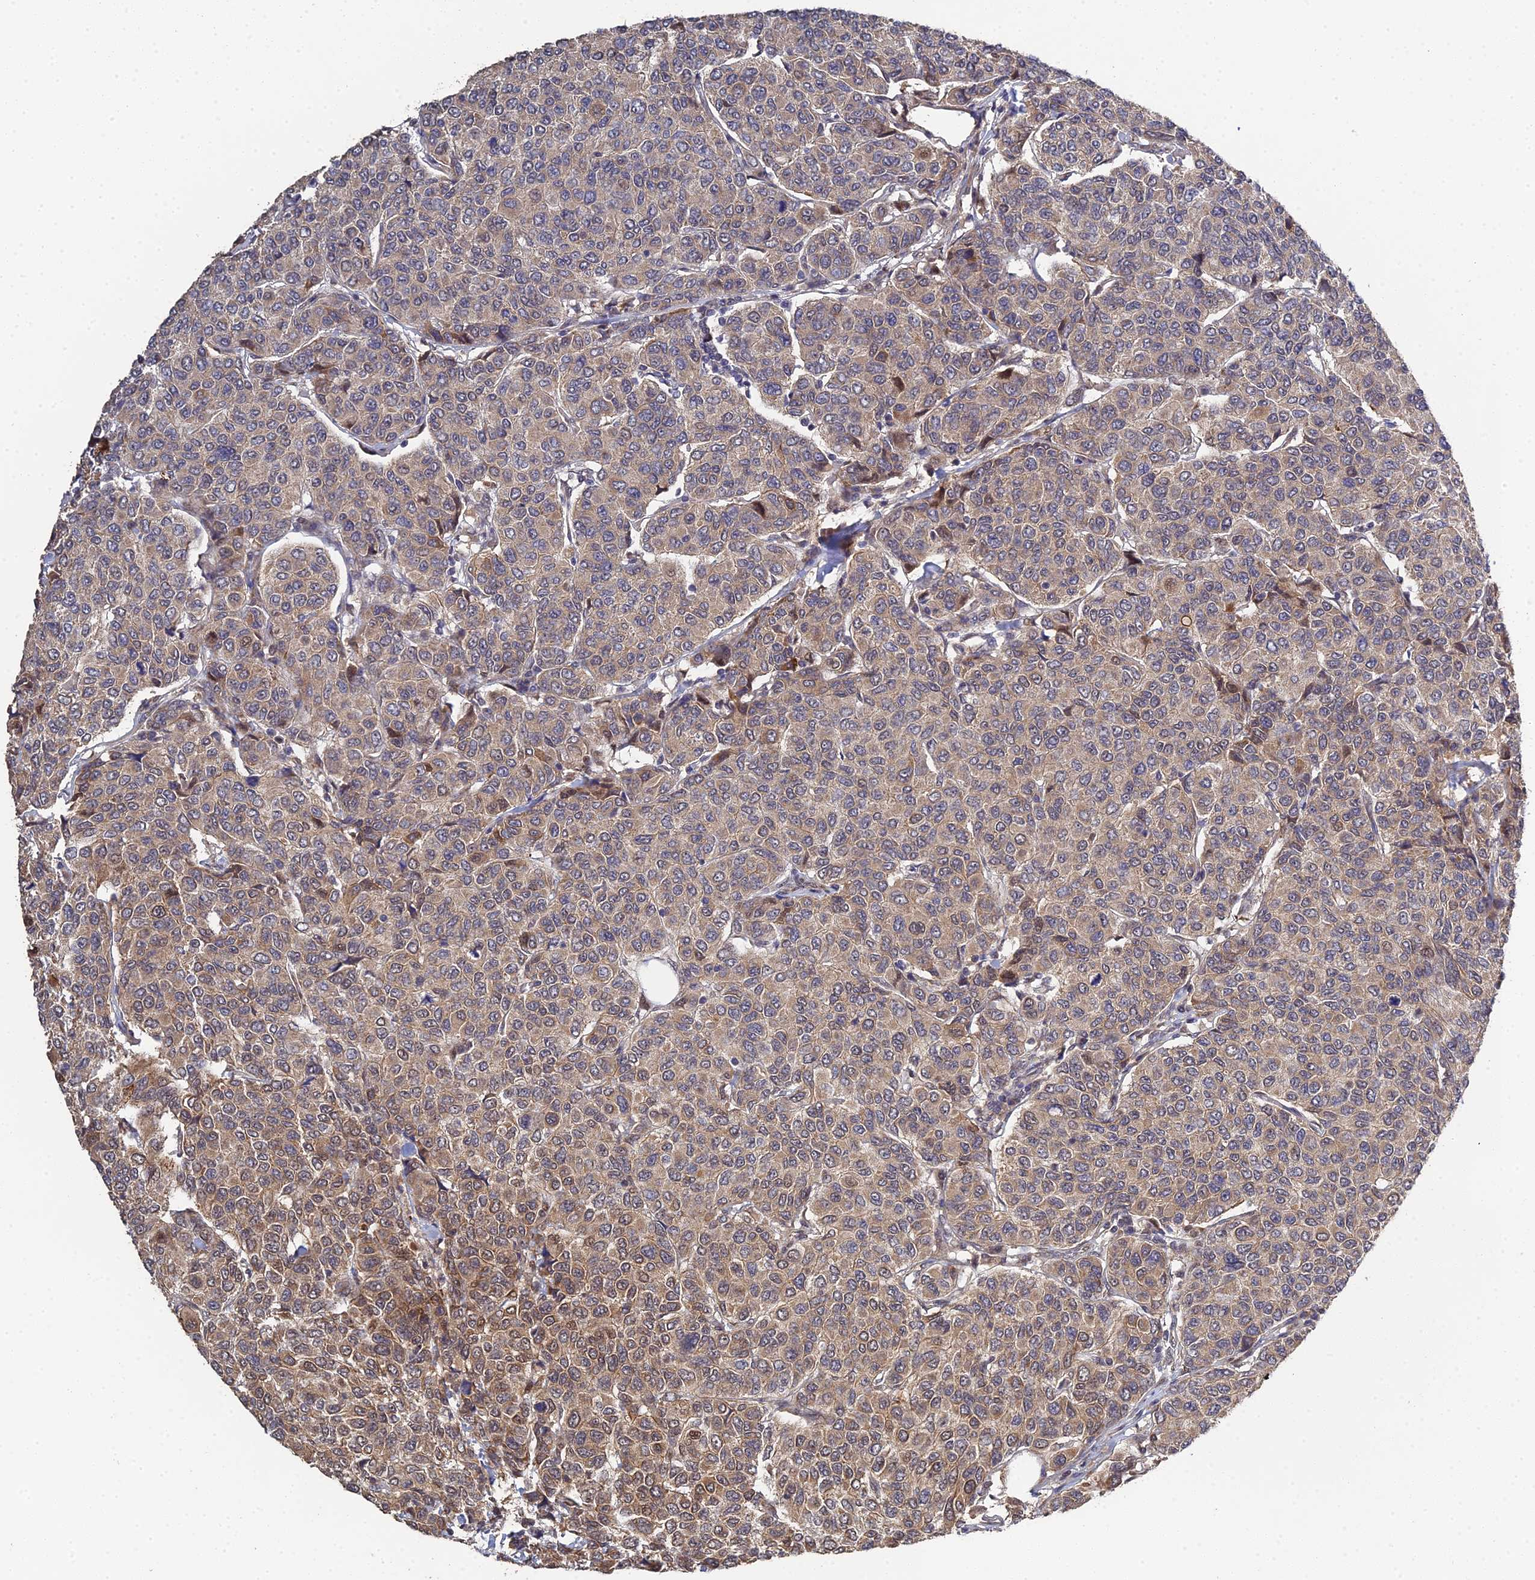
{"staining": {"intensity": "moderate", "quantity": "<25%", "location": "cytoplasmic/membranous,nuclear"}, "tissue": "breast cancer", "cell_type": "Tumor cells", "image_type": "cancer", "snomed": [{"axis": "morphology", "description": "Duct carcinoma"}, {"axis": "topography", "description": "Breast"}], "caption": "Immunohistochemistry (IHC) photomicrograph of breast intraductal carcinoma stained for a protein (brown), which shows low levels of moderate cytoplasmic/membranous and nuclear expression in about <25% of tumor cells.", "gene": "ERCC5", "patient": {"sex": "female", "age": 55}}